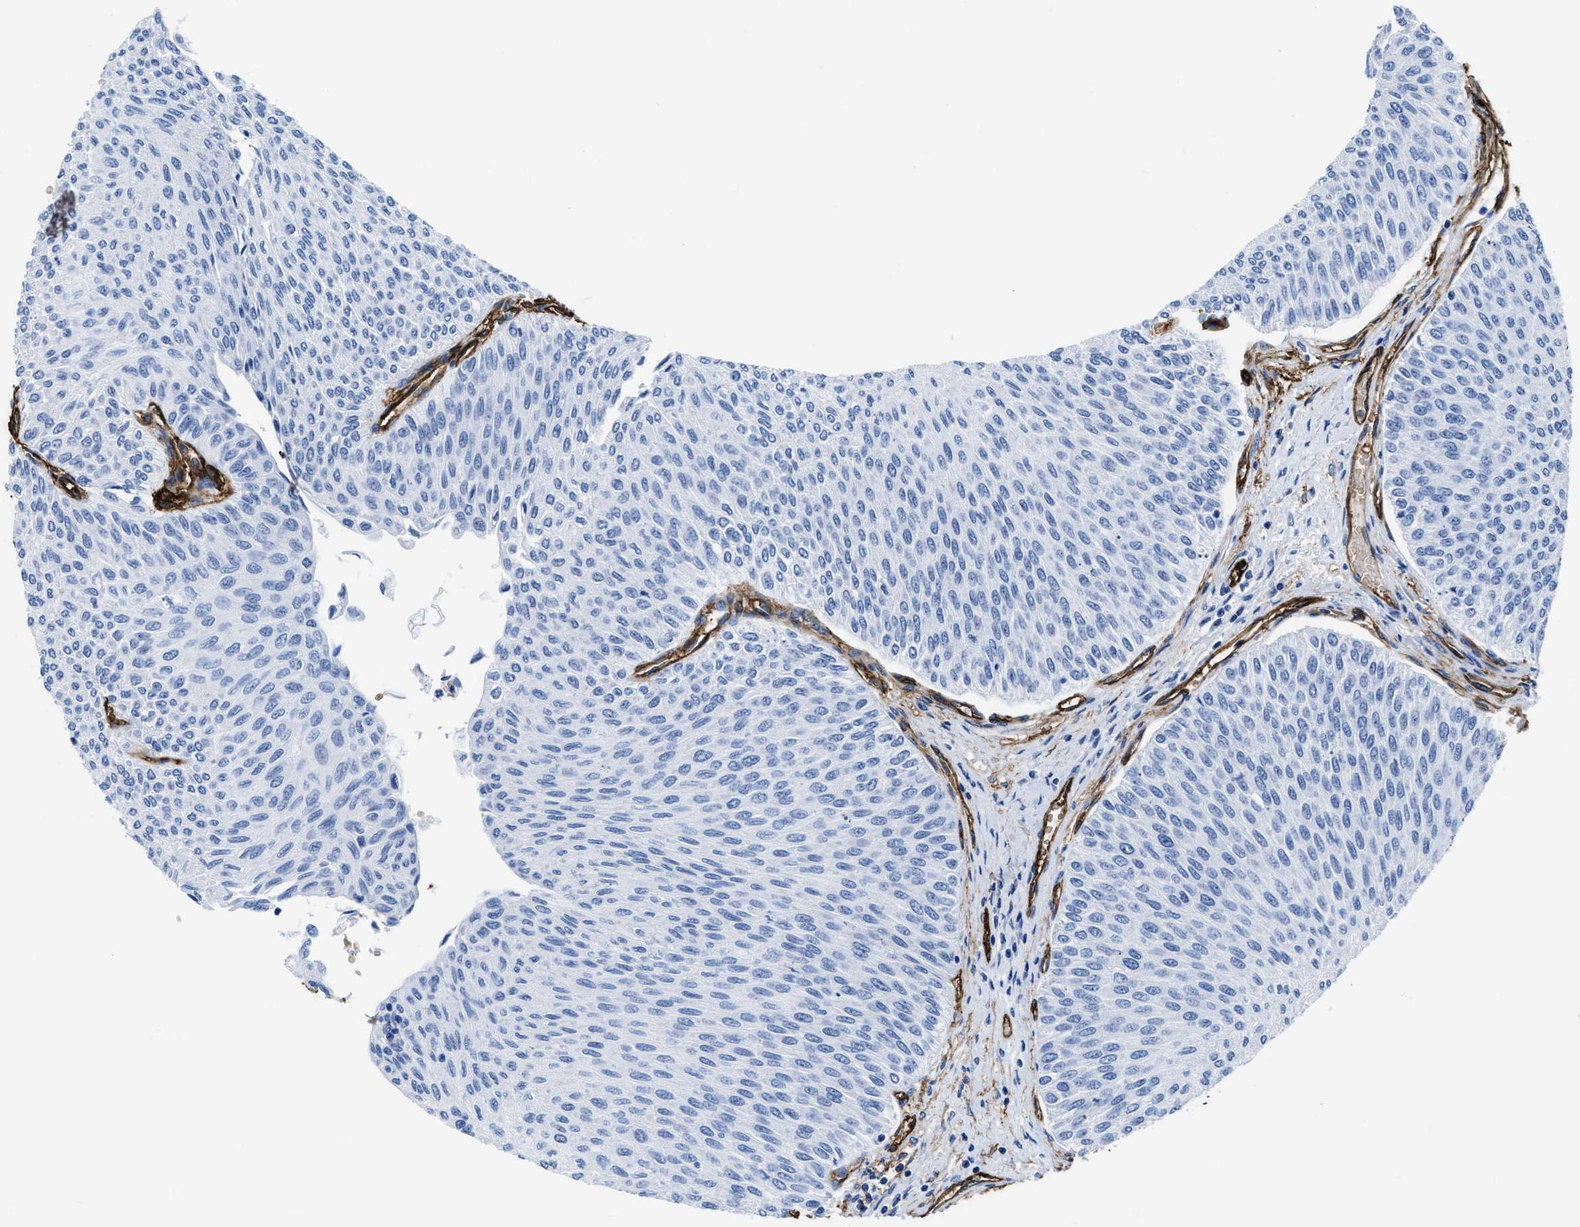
{"staining": {"intensity": "negative", "quantity": "none", "location": "none"}, "tissue": "urothelial cancer", "cell_type": "Tumor cells", "image_type": "cancer", "snomed": [{"axis": "morphology", "description": "Urothelial carcinoma, Low grade"}, {"axis": "topography", "description": "Urinary bladder"}], "caption": "Immunohistochemistry image of urothelial carcinoma (low-grade) stained for a protein (brown), which demonstrates no expression in tumor cells.", "gene": "AQP1", "patient": {"sex": "male", "age": 78}}